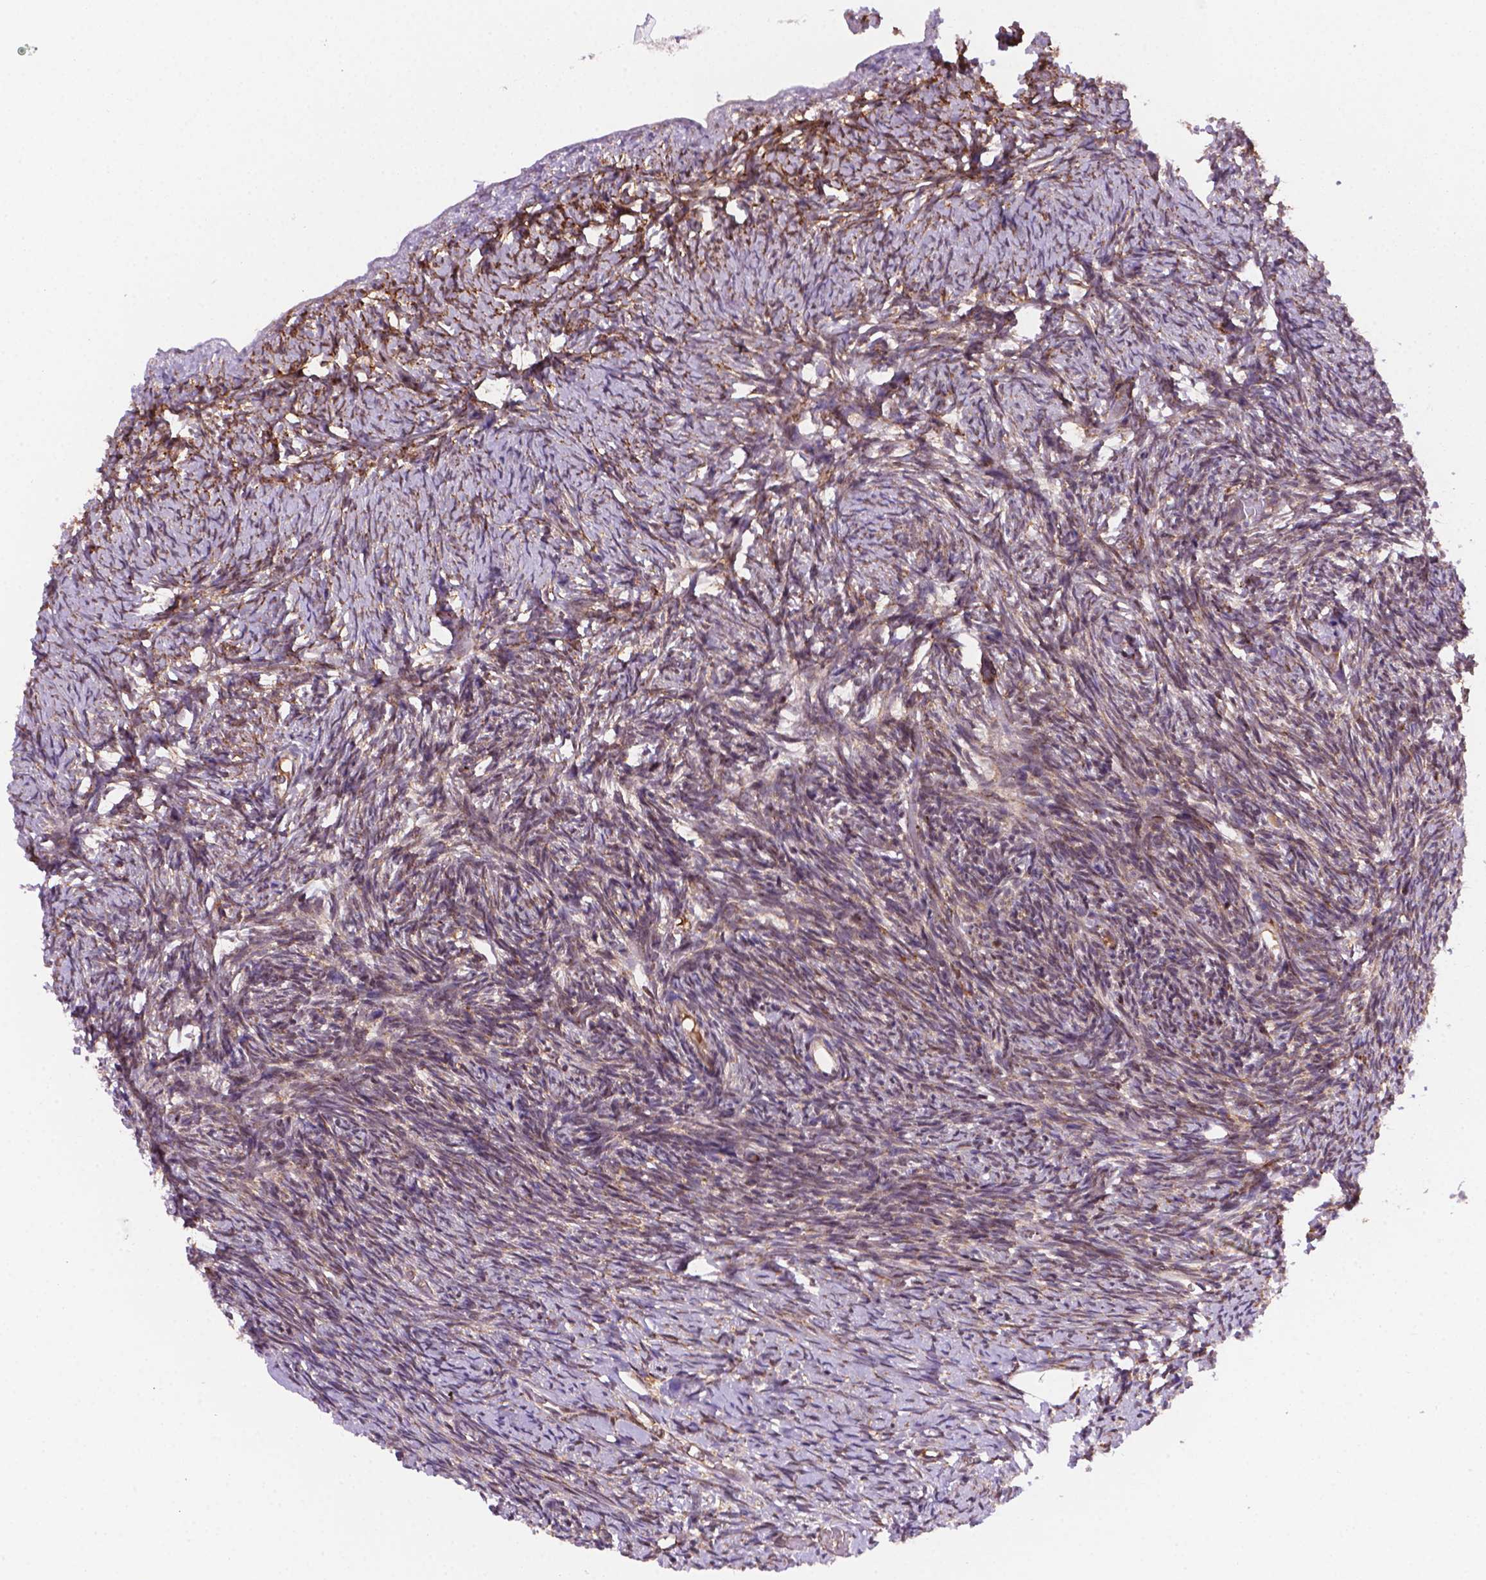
{"staining": {"intensity": "moderate", "quantity": "25%-75%", "location": "cytoplasmic/membranous"}, "tissue": "ovary", "cell_type": "Ovarian stroma cells", "image_type": "normal", "snomed": [{"axis": "morphology", "description": "Normal tissue, NOS"}, {"axis": "topography", "description": "Ovary"}], "caption": "Normal ovary demonstrates moderate cytoplasmic/membranous positivity in about 25%-75% of ovarian stroma cells.", "gene": "FNIP1", "patient": {"sex": "female", "age": 39}}